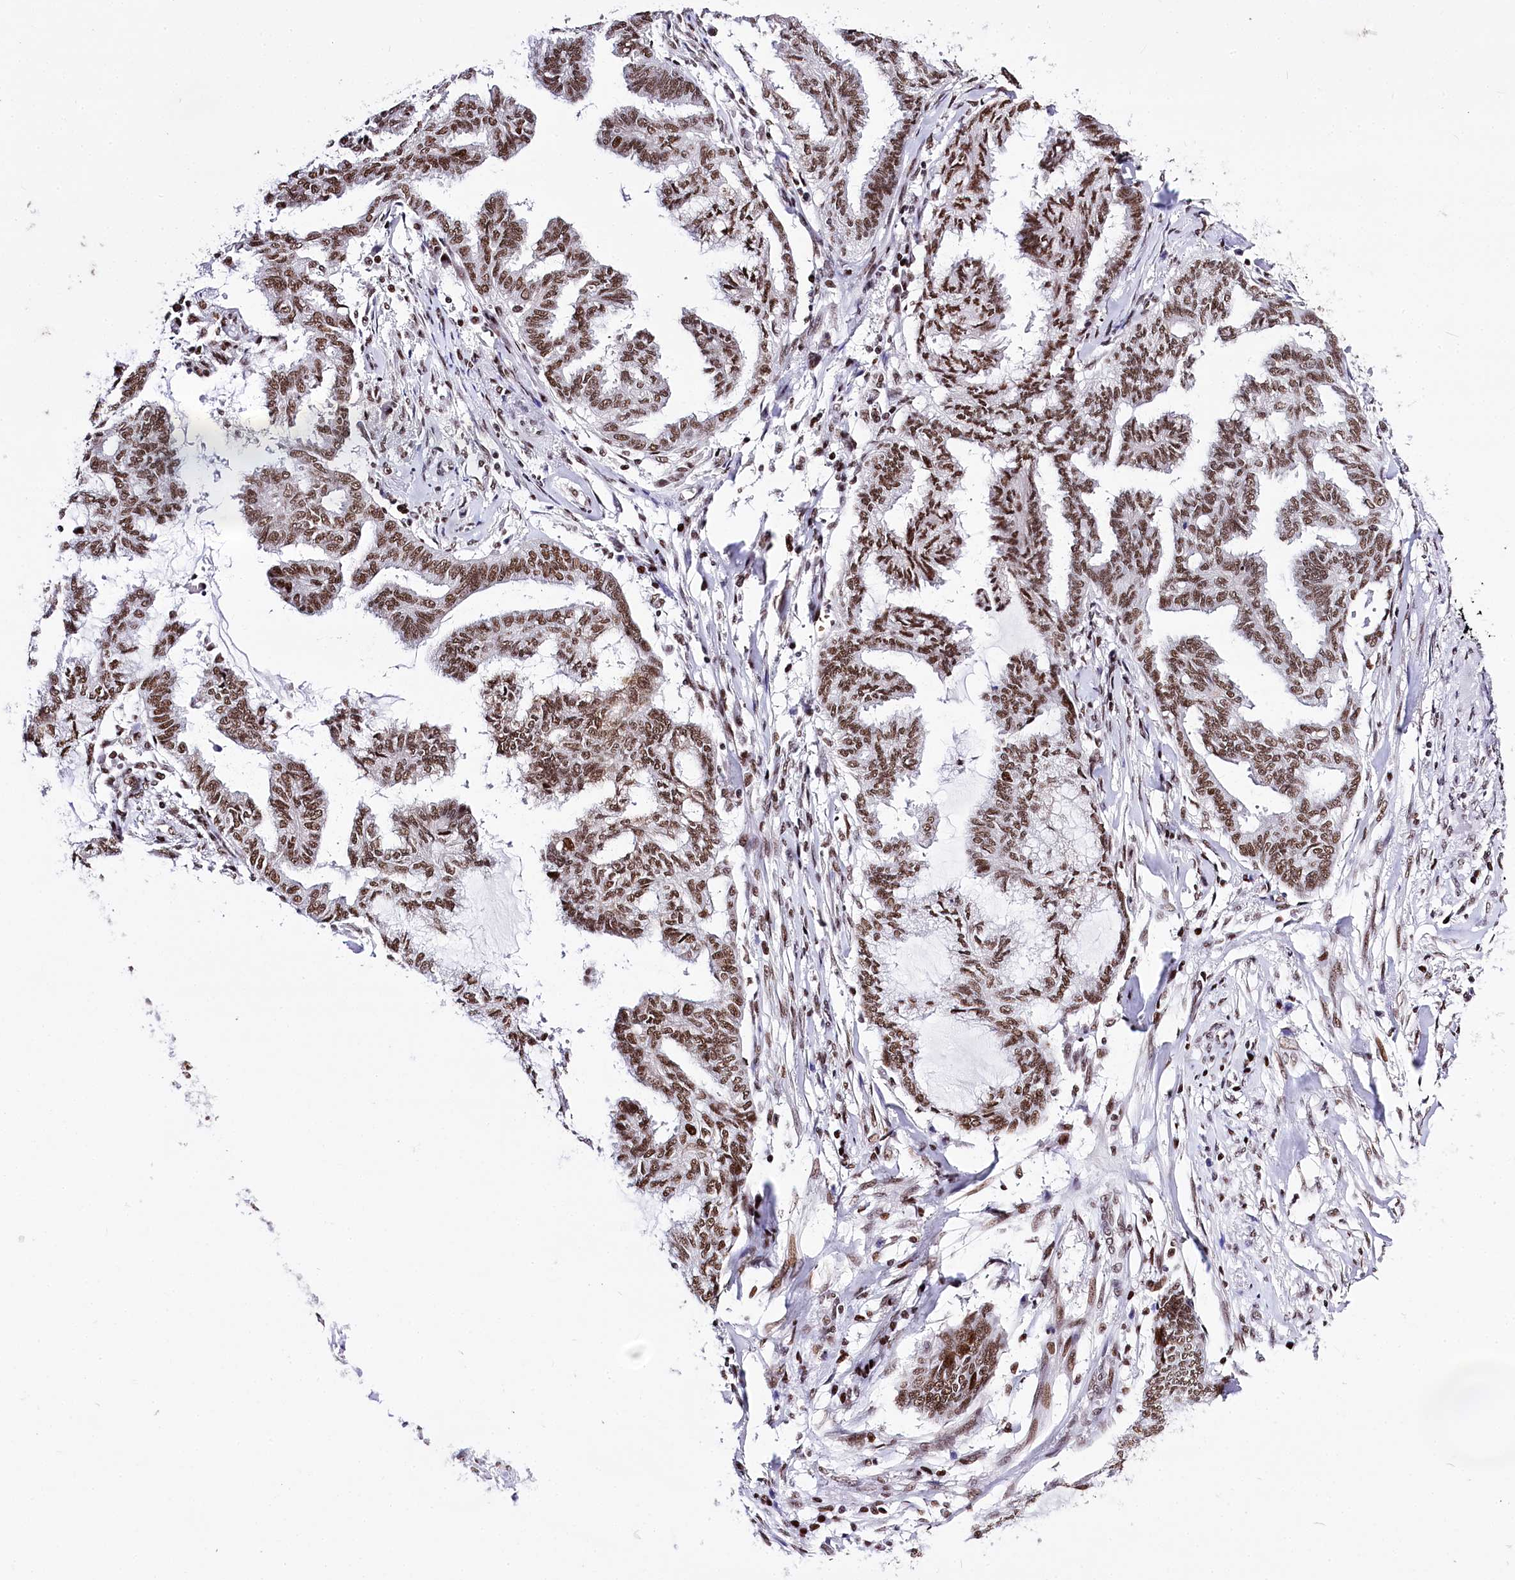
{"staining": {"intensity": "moderate", "quantity": ">75%", "location": "nuclear"}, "tissue": "endometrial cancer", "cell_type": "Tumor cells", "image_type": "cancer", "snomed": [{"axis": "morphology", "description": "Adenocarcinoma, NOS"}, {"axis": "topography", "description": "Endometrium"}], "caption": "Moderate nuclear positivity for a protein is appreciated in approximately >75% of tumor cells of endometrial cancer using immunohistochemistry (IHC).", "gene": "POU4F3", "patient": {"sex": "female", "age": 86}}